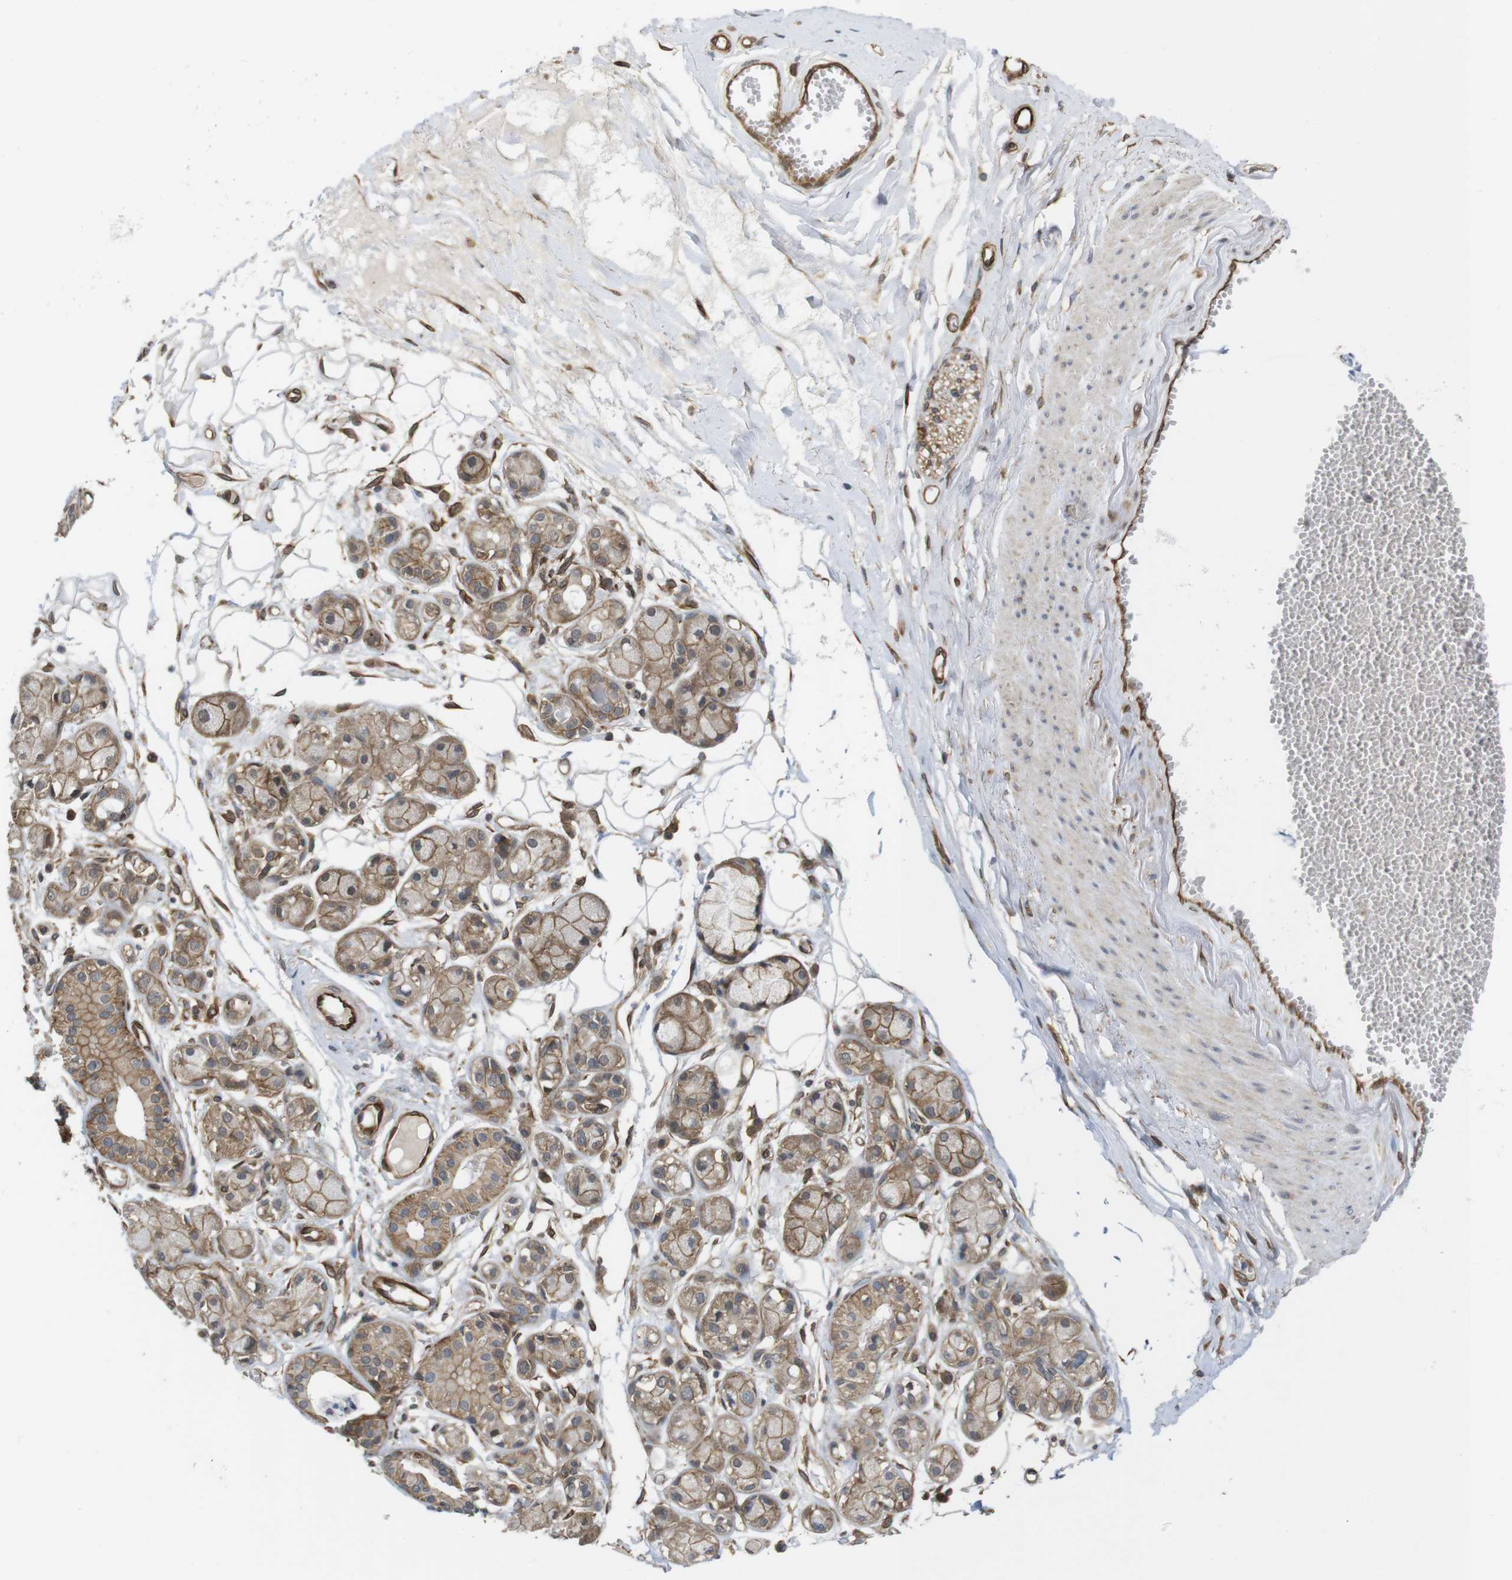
{"staining": {"intensity": "weak", "quantity": "25%-75%", "location": "cytoplasmic/membranous"}, "tissue": "adipose tissue", "cell_type": "Adipocytes", "image_type": "normal", "snomed": [{"axis": "morphology", "description": "Normal tissue, NOS"}, {"axis": "morphology", "description": "Inflammation, NOS"}, {"axis": "topography", "description": "Salivary gland"}, {"axis": "topography", "description": "Peripheral nerve tissue"}], "caption": "This photomicrograph exhibits immunohistochemistry staining of unremarkable human adipose tissue, with low weak cytoplasmic/membranous expression in about 25%-75% of adipocytes.", "gene": "ZDHHC5", "patient": {"sex": "female", "age": 75}}